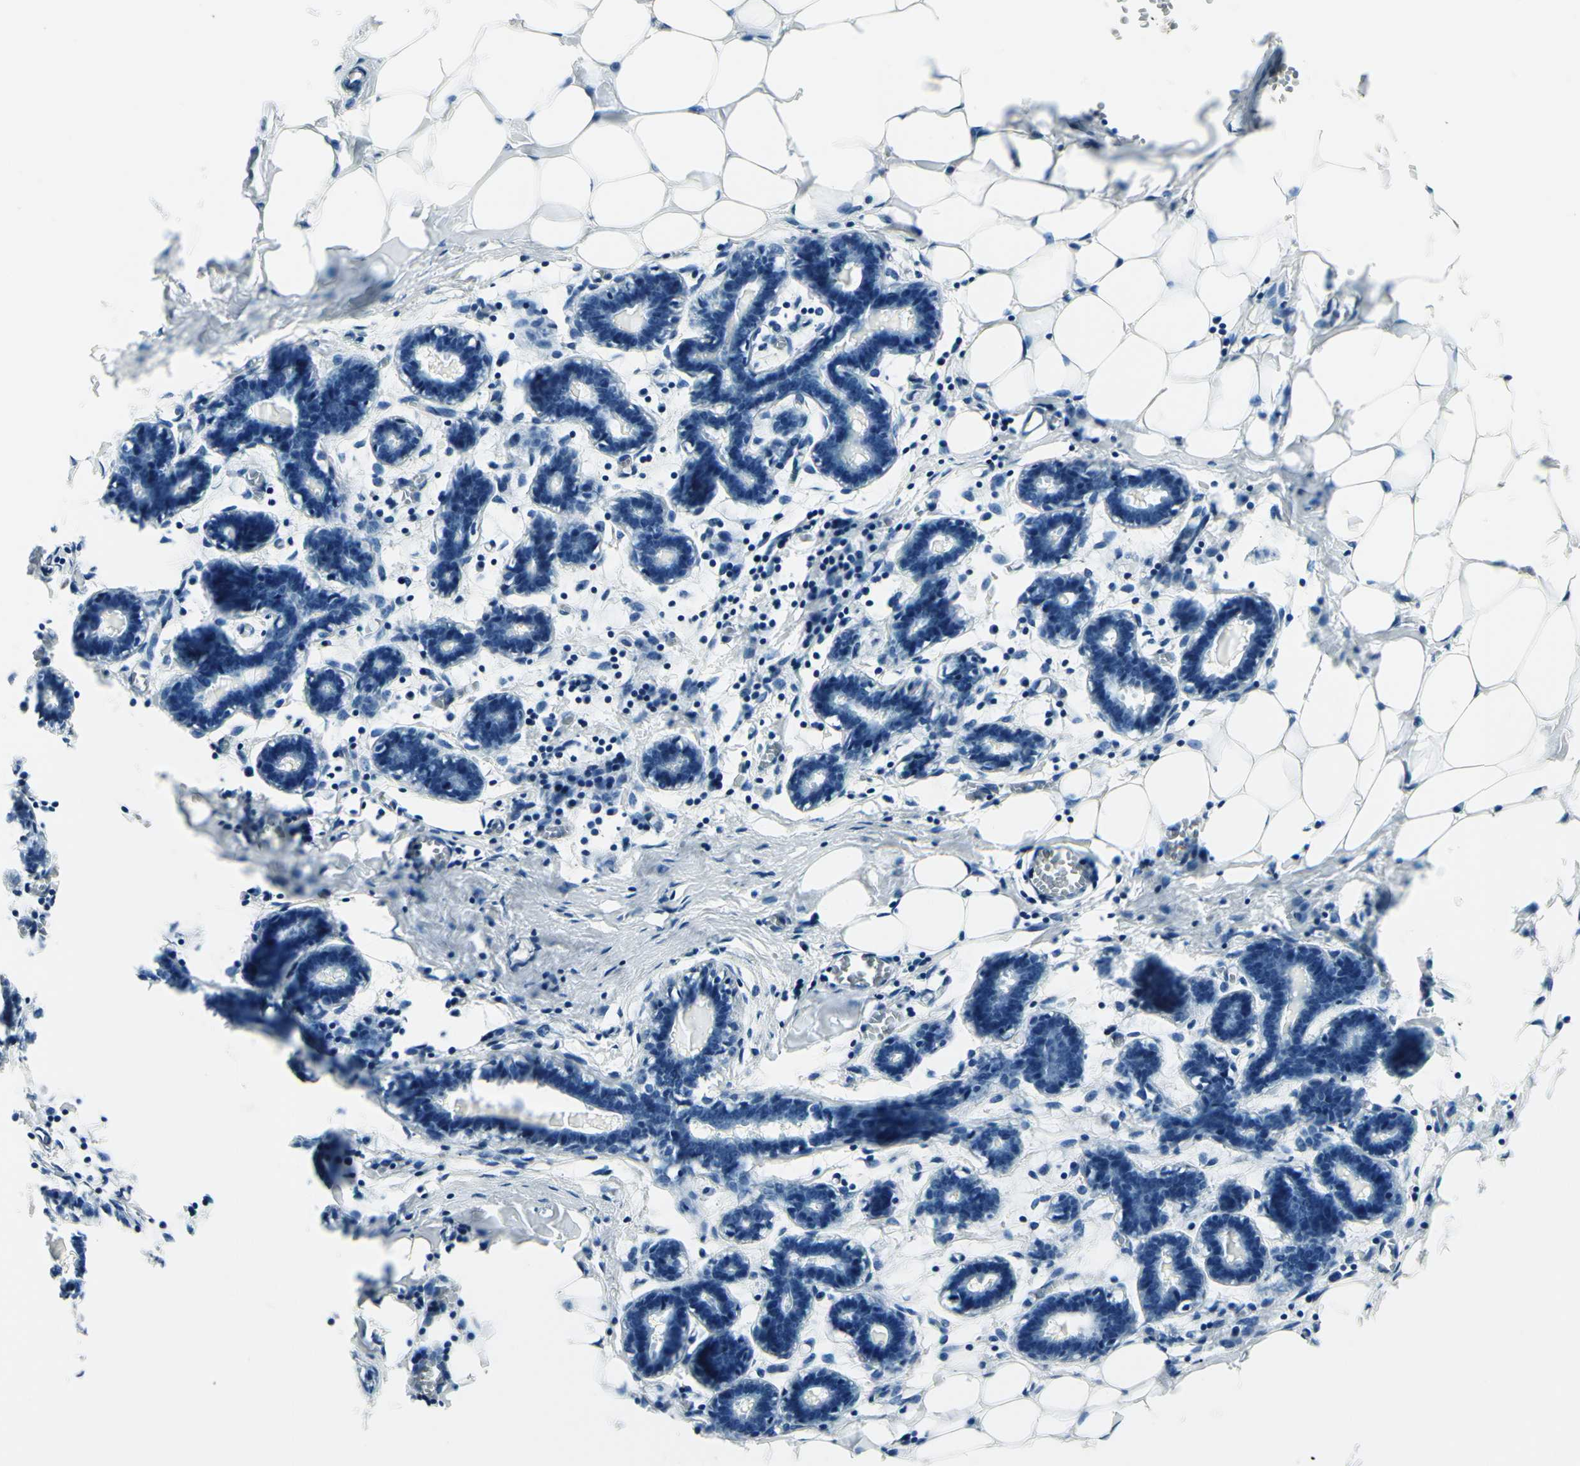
{"staining": {"intensity": "negative", "quantity": "none", "location": "none"}, "tissue": "breast", "cell_type": "Adipocytes", "image_type": "normal", "snomed": [{"axis": "morphology", "description": "Normal tissue, NOS"}, {"axis": "topography", "description": "Breast"}], "caption": "Immunohistochemistry (IHC) histopathology image of benign human breast stained for a protein (brown), which shows no positivity in adipocytes.", "gene": "CDH15", "patient": {"sex": "female", "age": 27}}